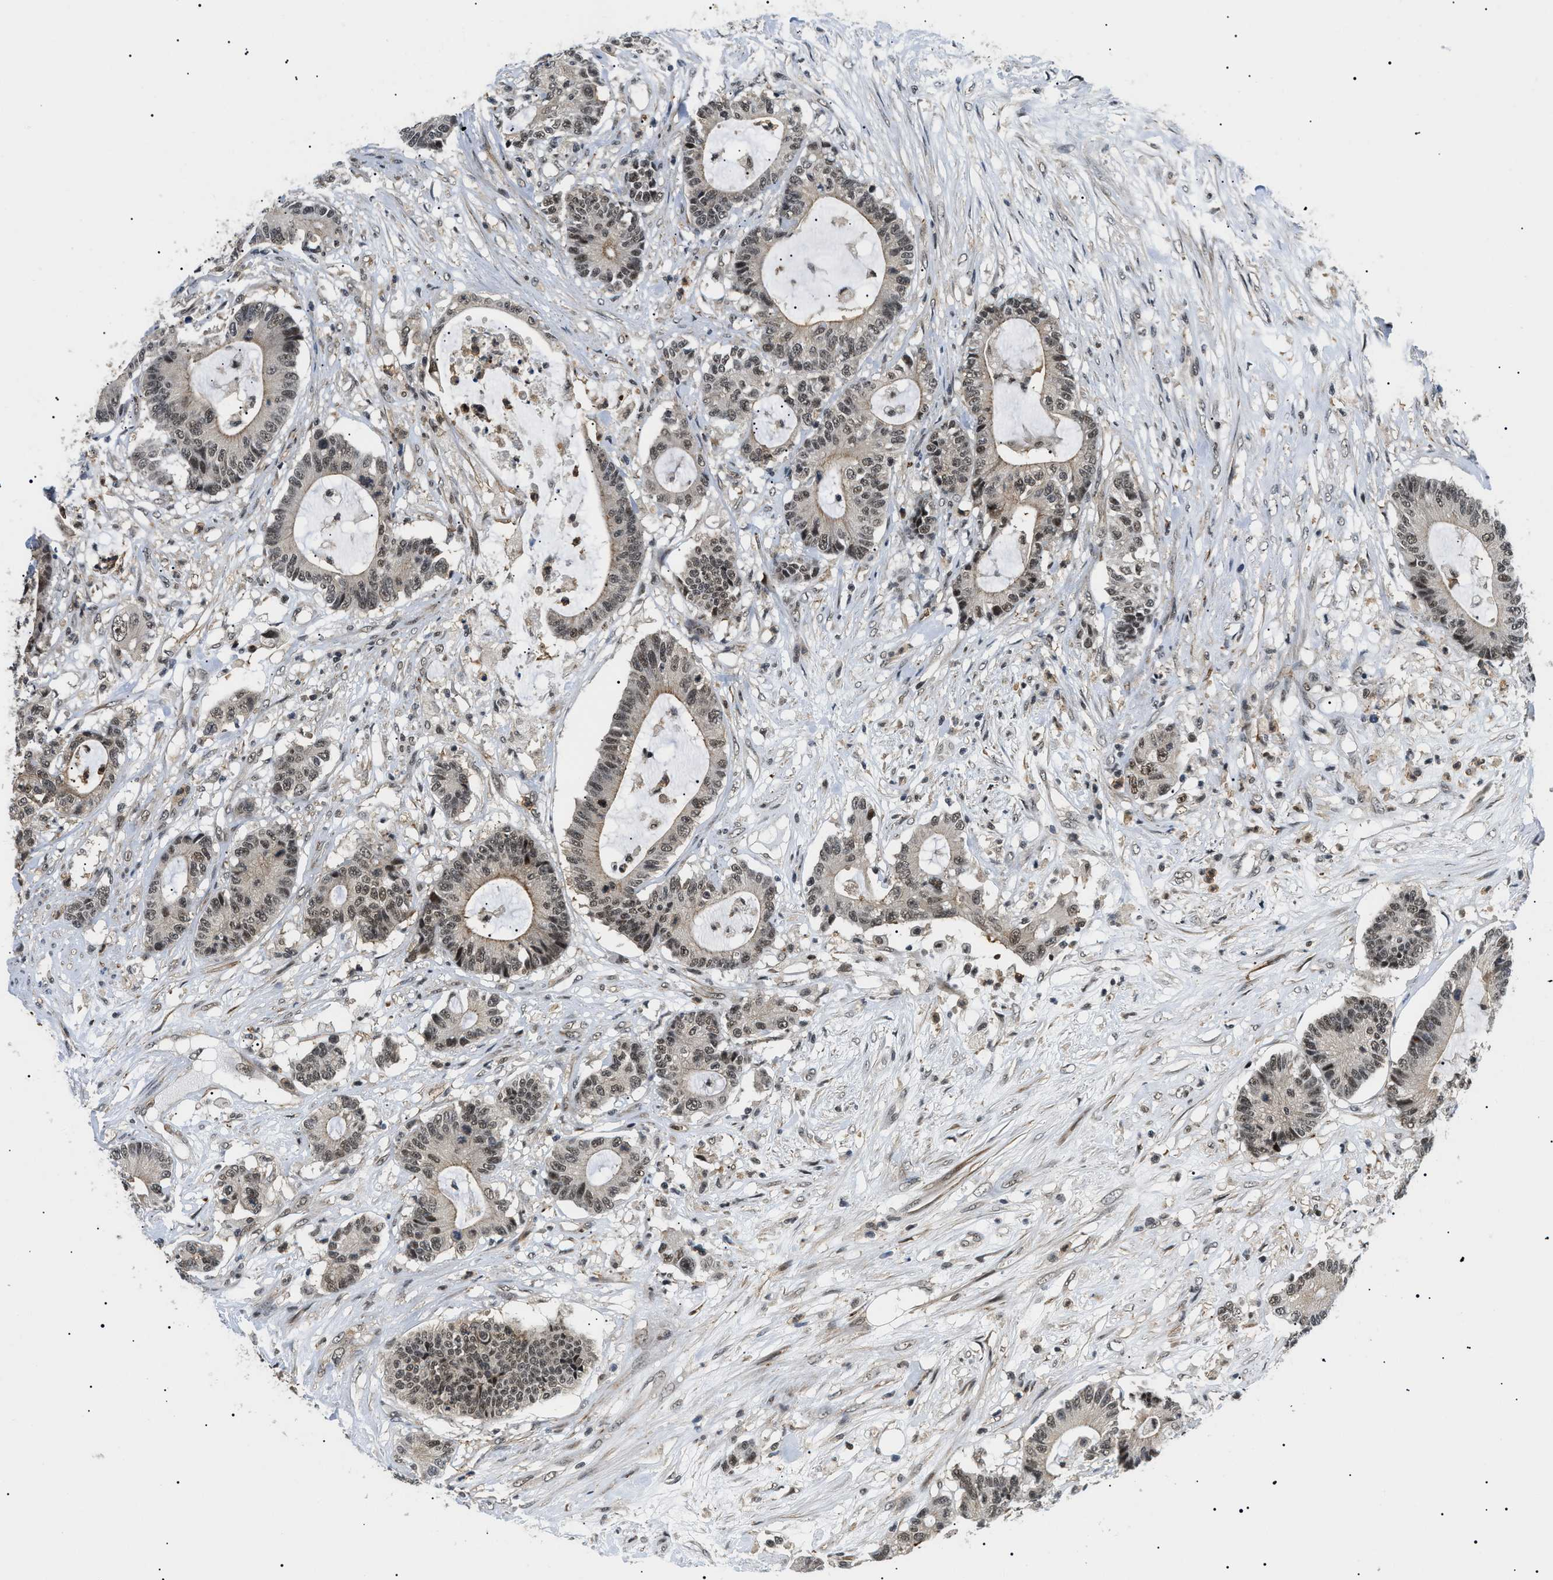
{"staining": {"intensity": "moderate", "quantity": ">75%", "location": "cytoplasmic/membranous,nuclear"}, "tissue": "colorectal cancer", "cell_type": "Tumor cells", "image_type": "cancer", "snomed": [{"axis": "morphology", "description": "Adenocarcinoma, NOS"}, {"axis": "topography", "description": "Colon"}], "caption": "Tumor cells exhibit medium levels of moderate cytoplasmic/membranous and nuclear staining in approximately >75% of cells in colorectal cancer (adenocarcinoma).", "gene": "RBM15", "patient": {"sex": "female", "age": 84}}